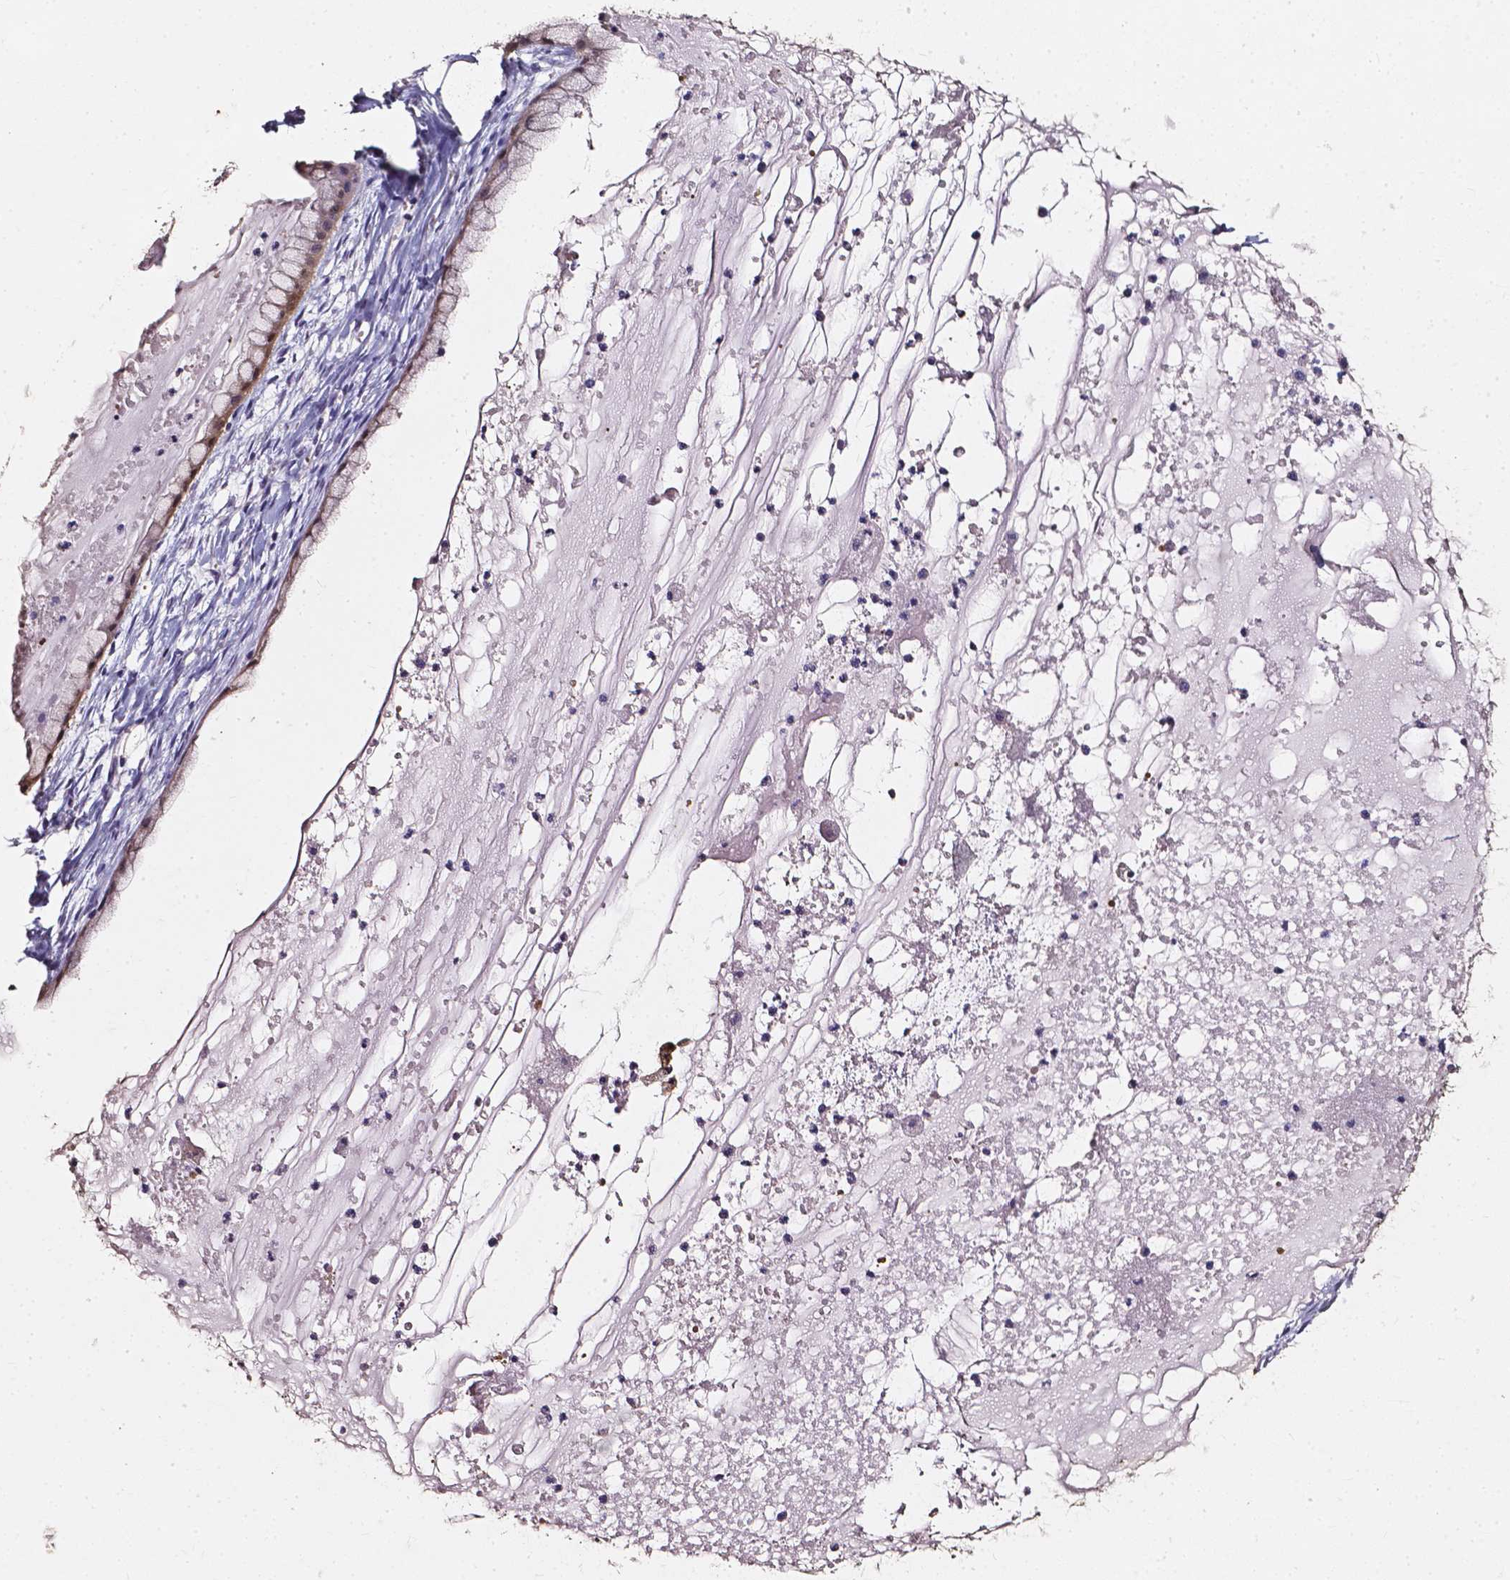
{"staining": {"intensity": "weak", "quantity": "25%-75%", "location": "nuclear"}, "tissue": "ovarian cancer", "cell_type": "Tumor cells", "image_type": "cancer", "snomed": [{"axis": "morphology", "description": "Cystadenocarcinoma, mucinous, NOS"}, {"axis": "topography", "description": "Ovary"}], "caption": "Immunohistochemical staining of ovarian mucinous cystadenocarcinoma reveals weak nuclear protein positivity in about 25%-75% of tumor cells.", "gene": "AKR1B10", "patient": {"sex": "female", "age": 41}}